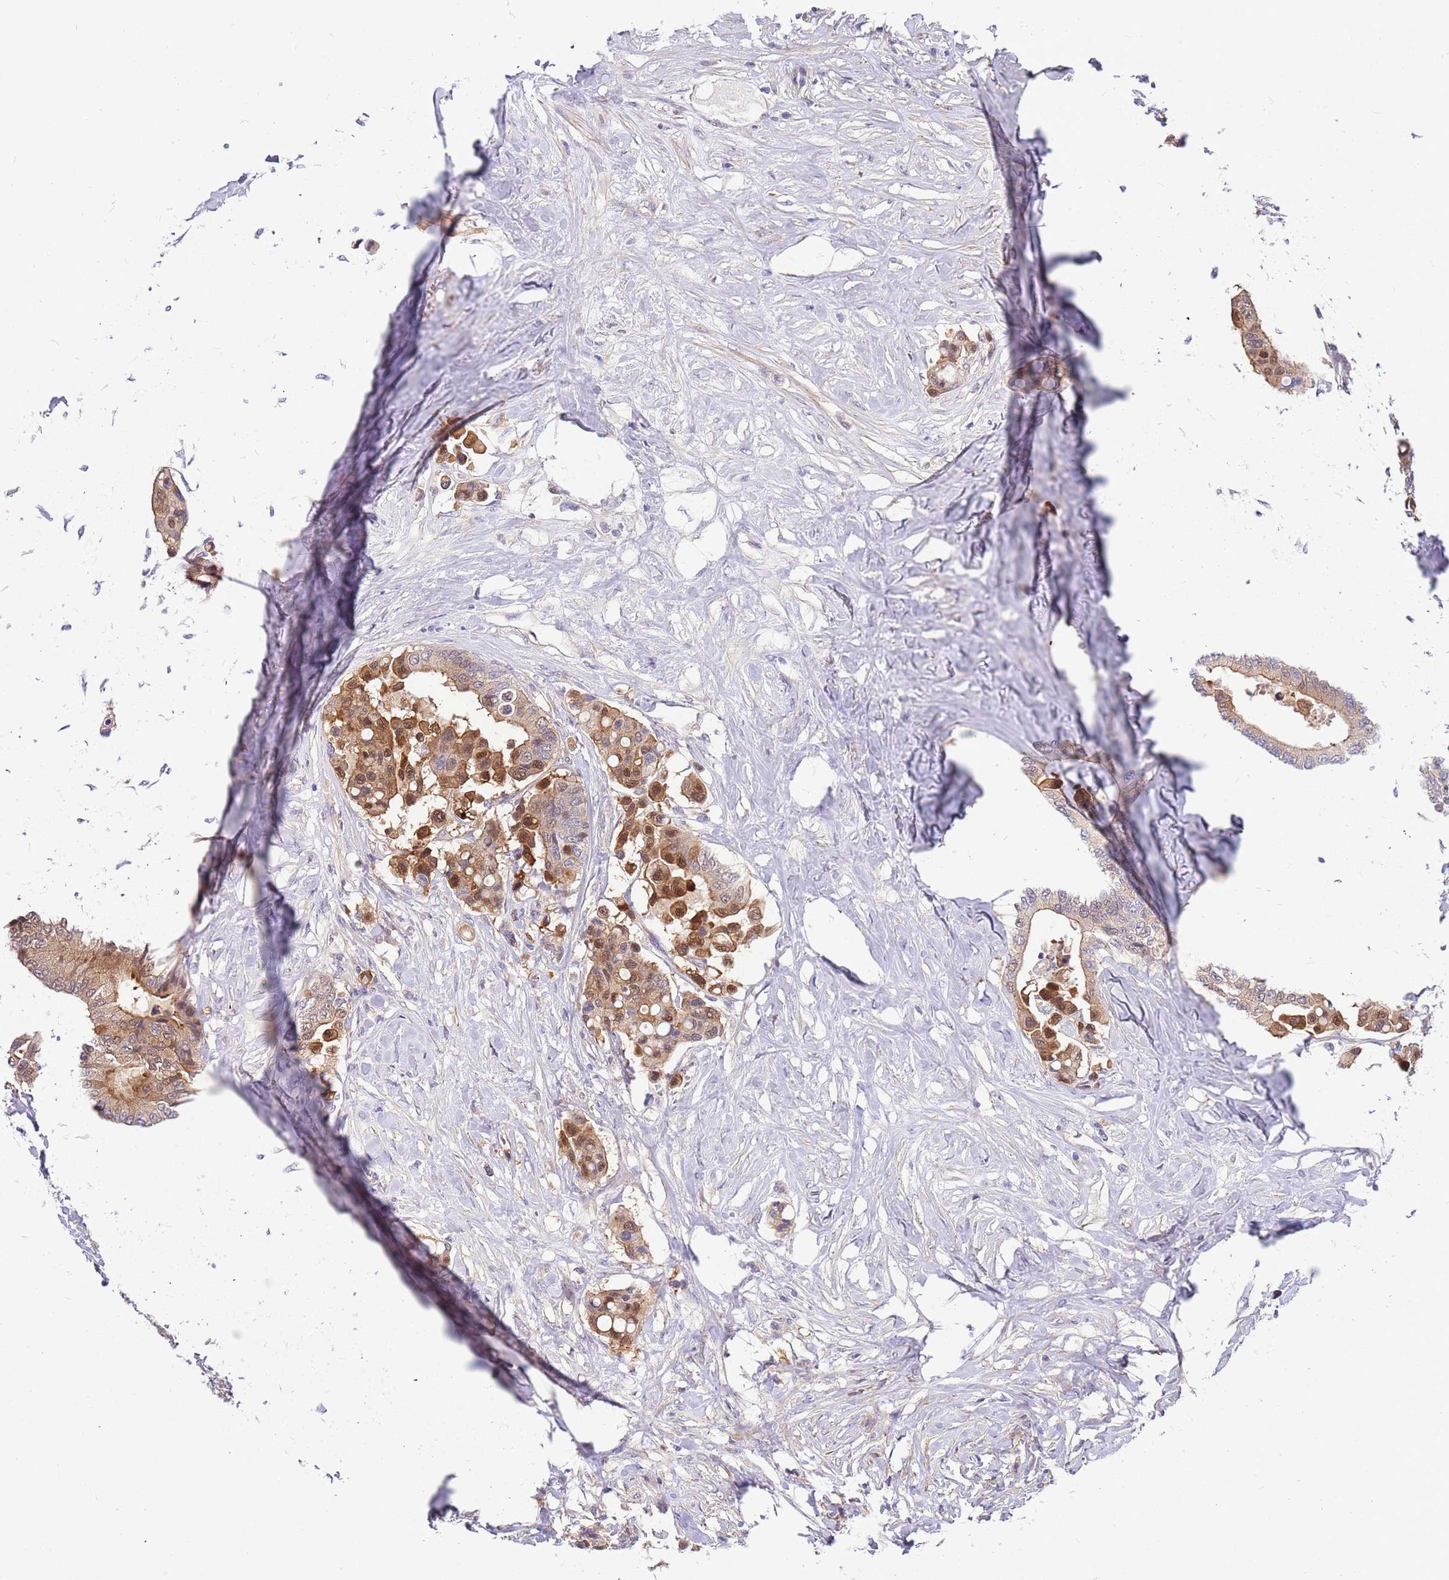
{"staining": {"intensity": "moderate", "quantity": "25%-75%", "location": "cytoplasmic/membranous,nuclear"}, "tissue": "colorectal cancer", "cell_type": "Tumor cells", "image_type": "cancer", "snomed": [{"axis": "morphology", "description": "Normal tissue, NOS"}, {"axis": "morphology", "description": "Adenocarcinoma, NOS"}, {"axis": "topography", "description": "Colon"}], "caption": "A high-resolution image shows immunohistochemistry staining of colorectal cancer, which reveals moderate cytoplasmic/membranous and nuclear staining in approximately 25%-75% of tumor cells.", "gene": "MVD", "patient": {"sex": "male", "age": 82}}